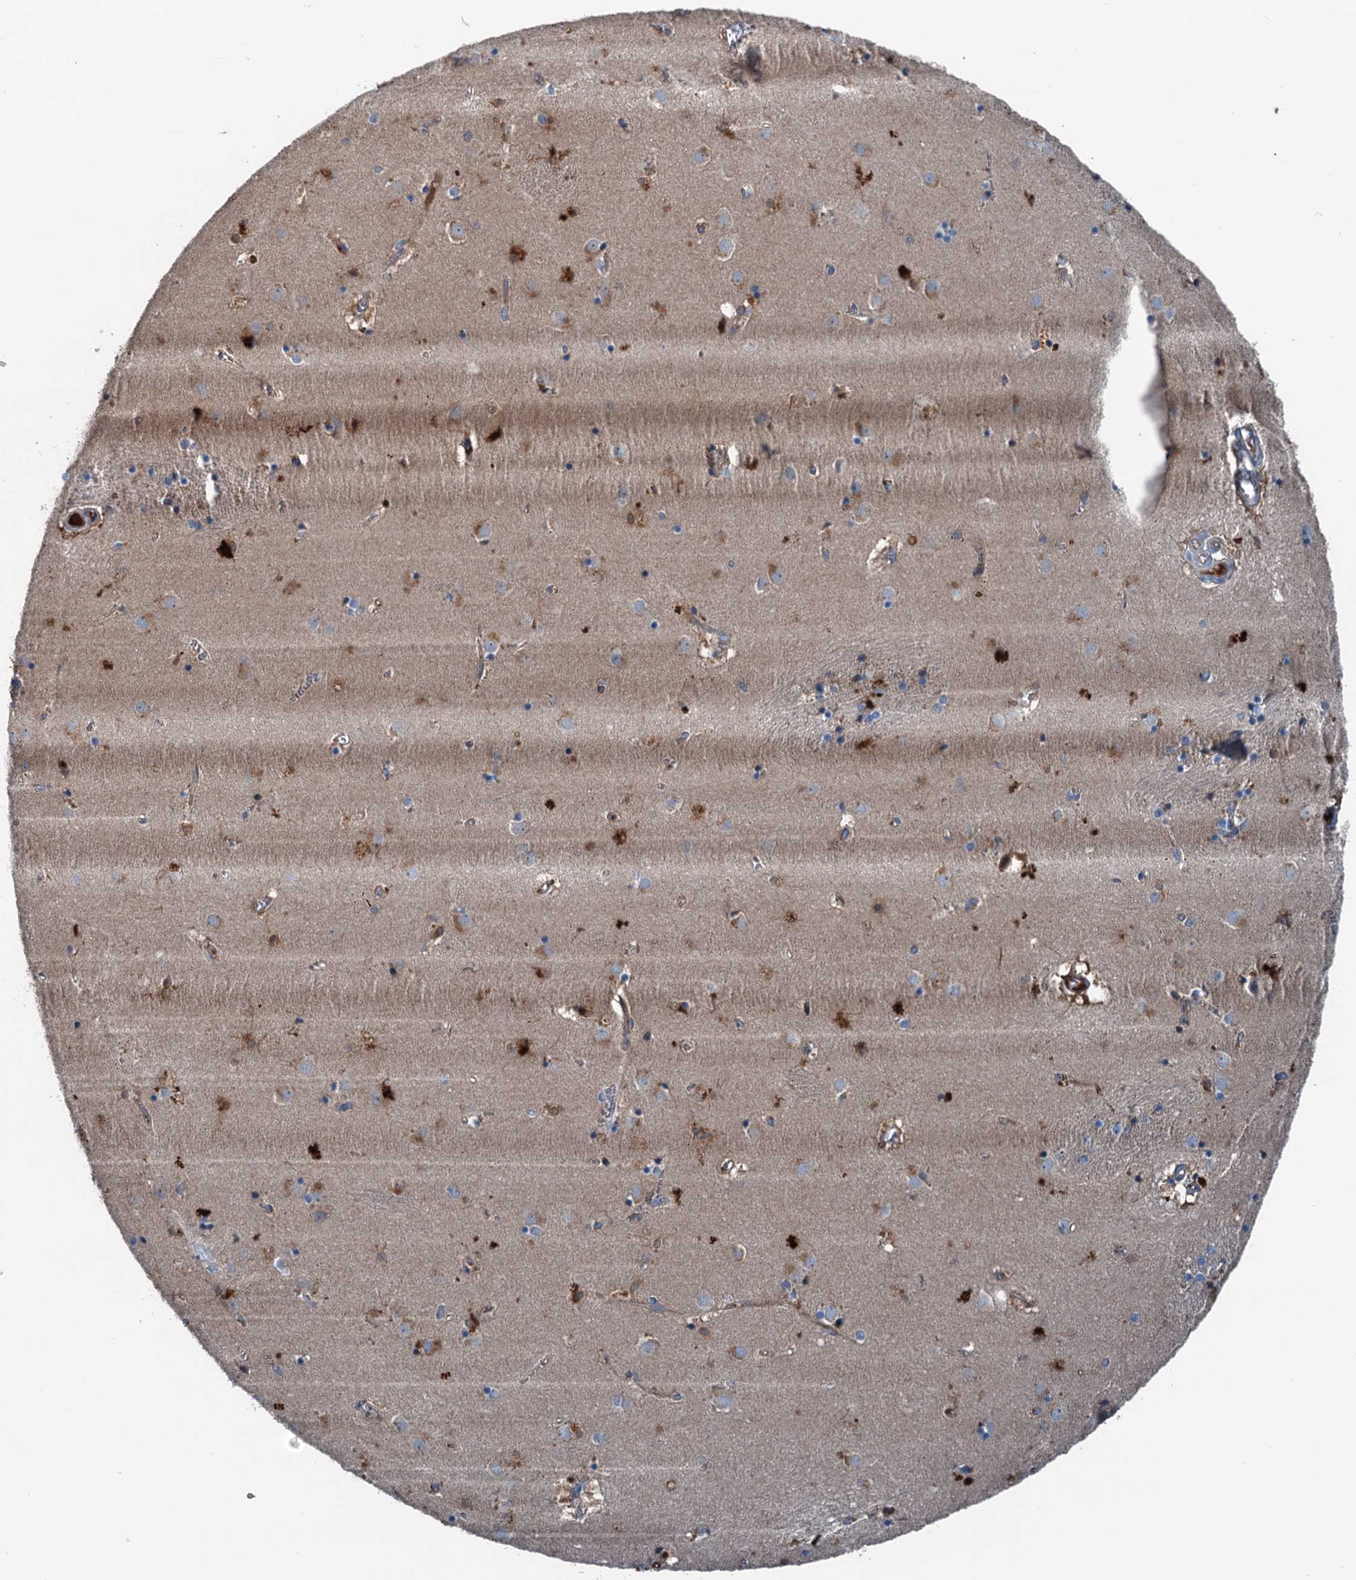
{"staining": {"intensity": "moderate", "quantity": "<25%", "location": "cytoplasmic/membranous"}, "tissue": "caudate", "cell_type": "Glial cells", "image_type": "normal", "snomed": [{"axis": "morphology", "description": "Normal tissue, NOS"}, {"axis": "topography", "description": "Lateral ventricle wall"}], "caption": "Moderate cytoplasmic/membranous expression is seen in approximately <25% of glial cells in benign caudate. (DAB = brown stain, brightfield microscopy at high magnification).", "gene": "PDSS1", "patient": {"sex": "male", "age": 70}}